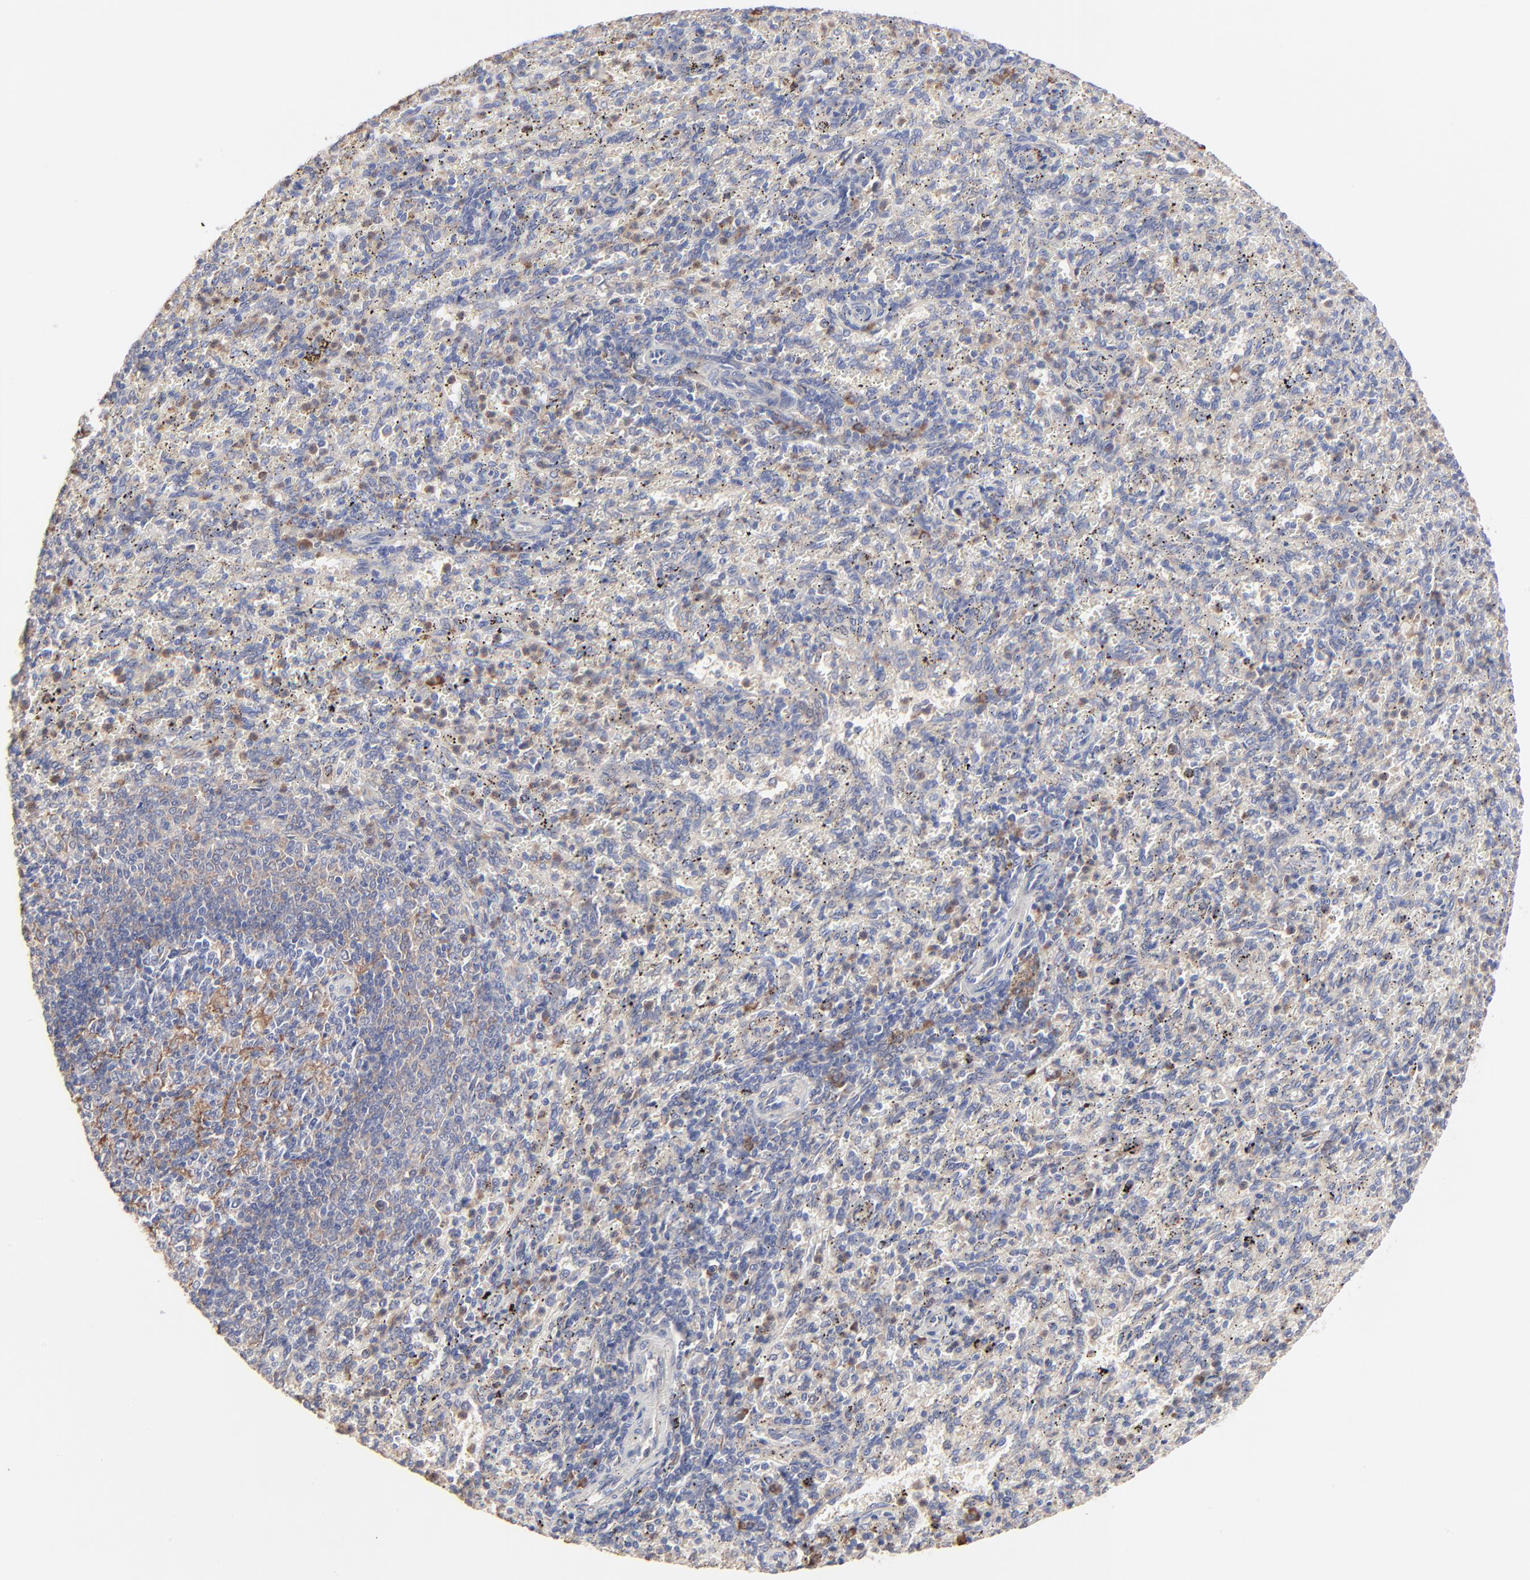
{"staining": {"intensity": "negative", "quantity": "none", "location": "none"}, "tissue": "spleen", "cell_type": "Cells in red pulp", "image_type": "normal", "snomed": [{"axis": "morphology", "description": "Normal tissue, NOS"}, {"axis": "topography", "description": "Spleen"}], "caption": "This photomicrograph is of normal spleen stained with immunohistochemistry to label a protein in brown with the nuclei are counter-stained blue. There is no positivity in cells in red pulp.", "gene": "PPFIBP2", "patient": {"sex": "female", "age": 10}}